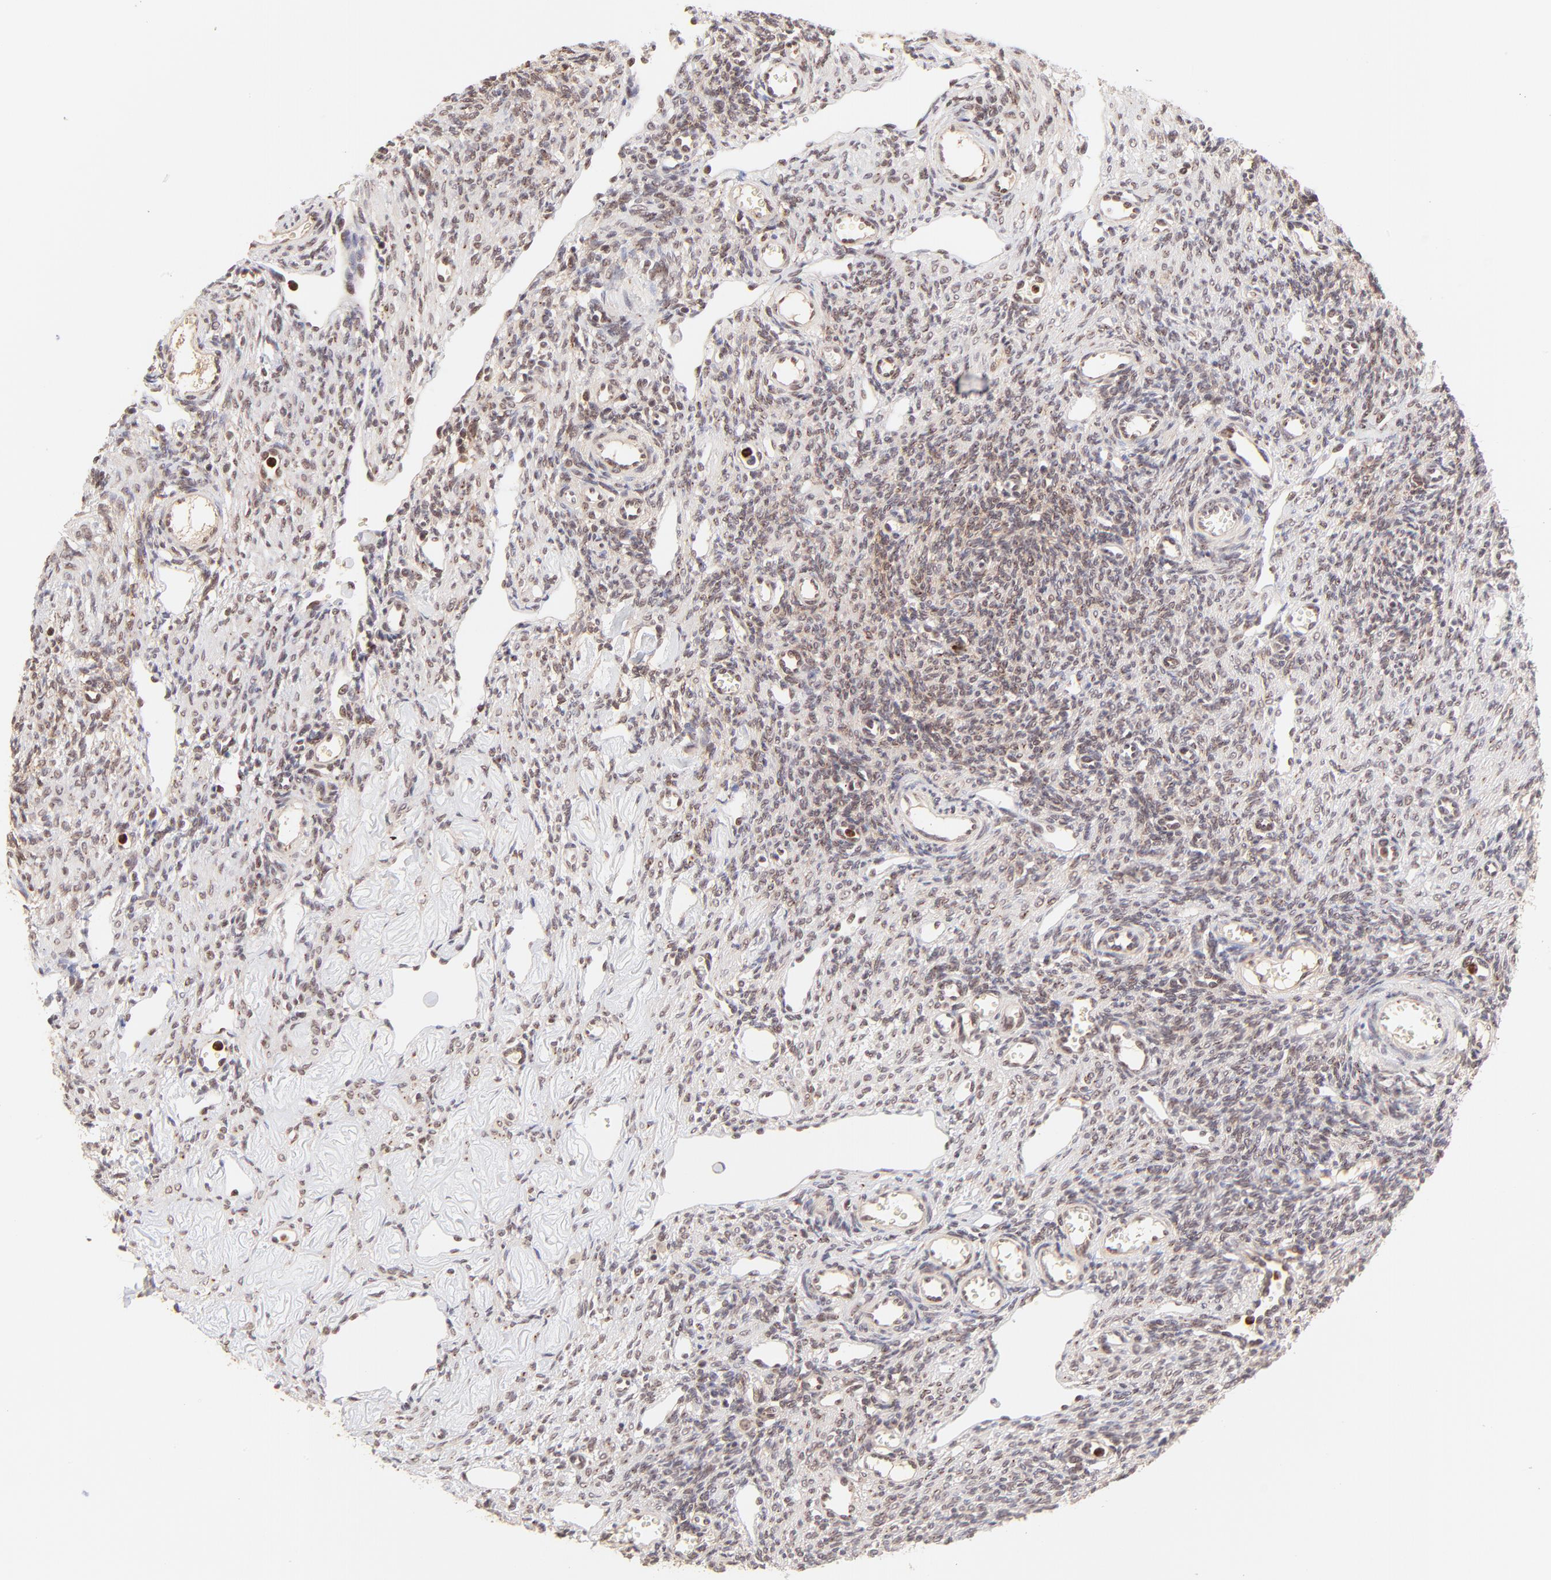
{"staining": {"intensity": "weak", "quantity": "25%-75%", "location": "nuclear"}, "tissue": "ovary", "cell_type": "Ovarian stroma cells", "image_type": "normal", "snomed": [{"axis": "morphology", "description": "Normal tissue, NOS"}, {"axis": "topography", "description": "Ovary"}], "caption": "High-power microscopy captured an immunohistochemistry micrograph of unremarkable ovary, revealing weak nuclear staining in approximately 25%-75% of ovarian stroma cells.", "gene": "MED12", "patient": {"sex": "female", "age": 33}}